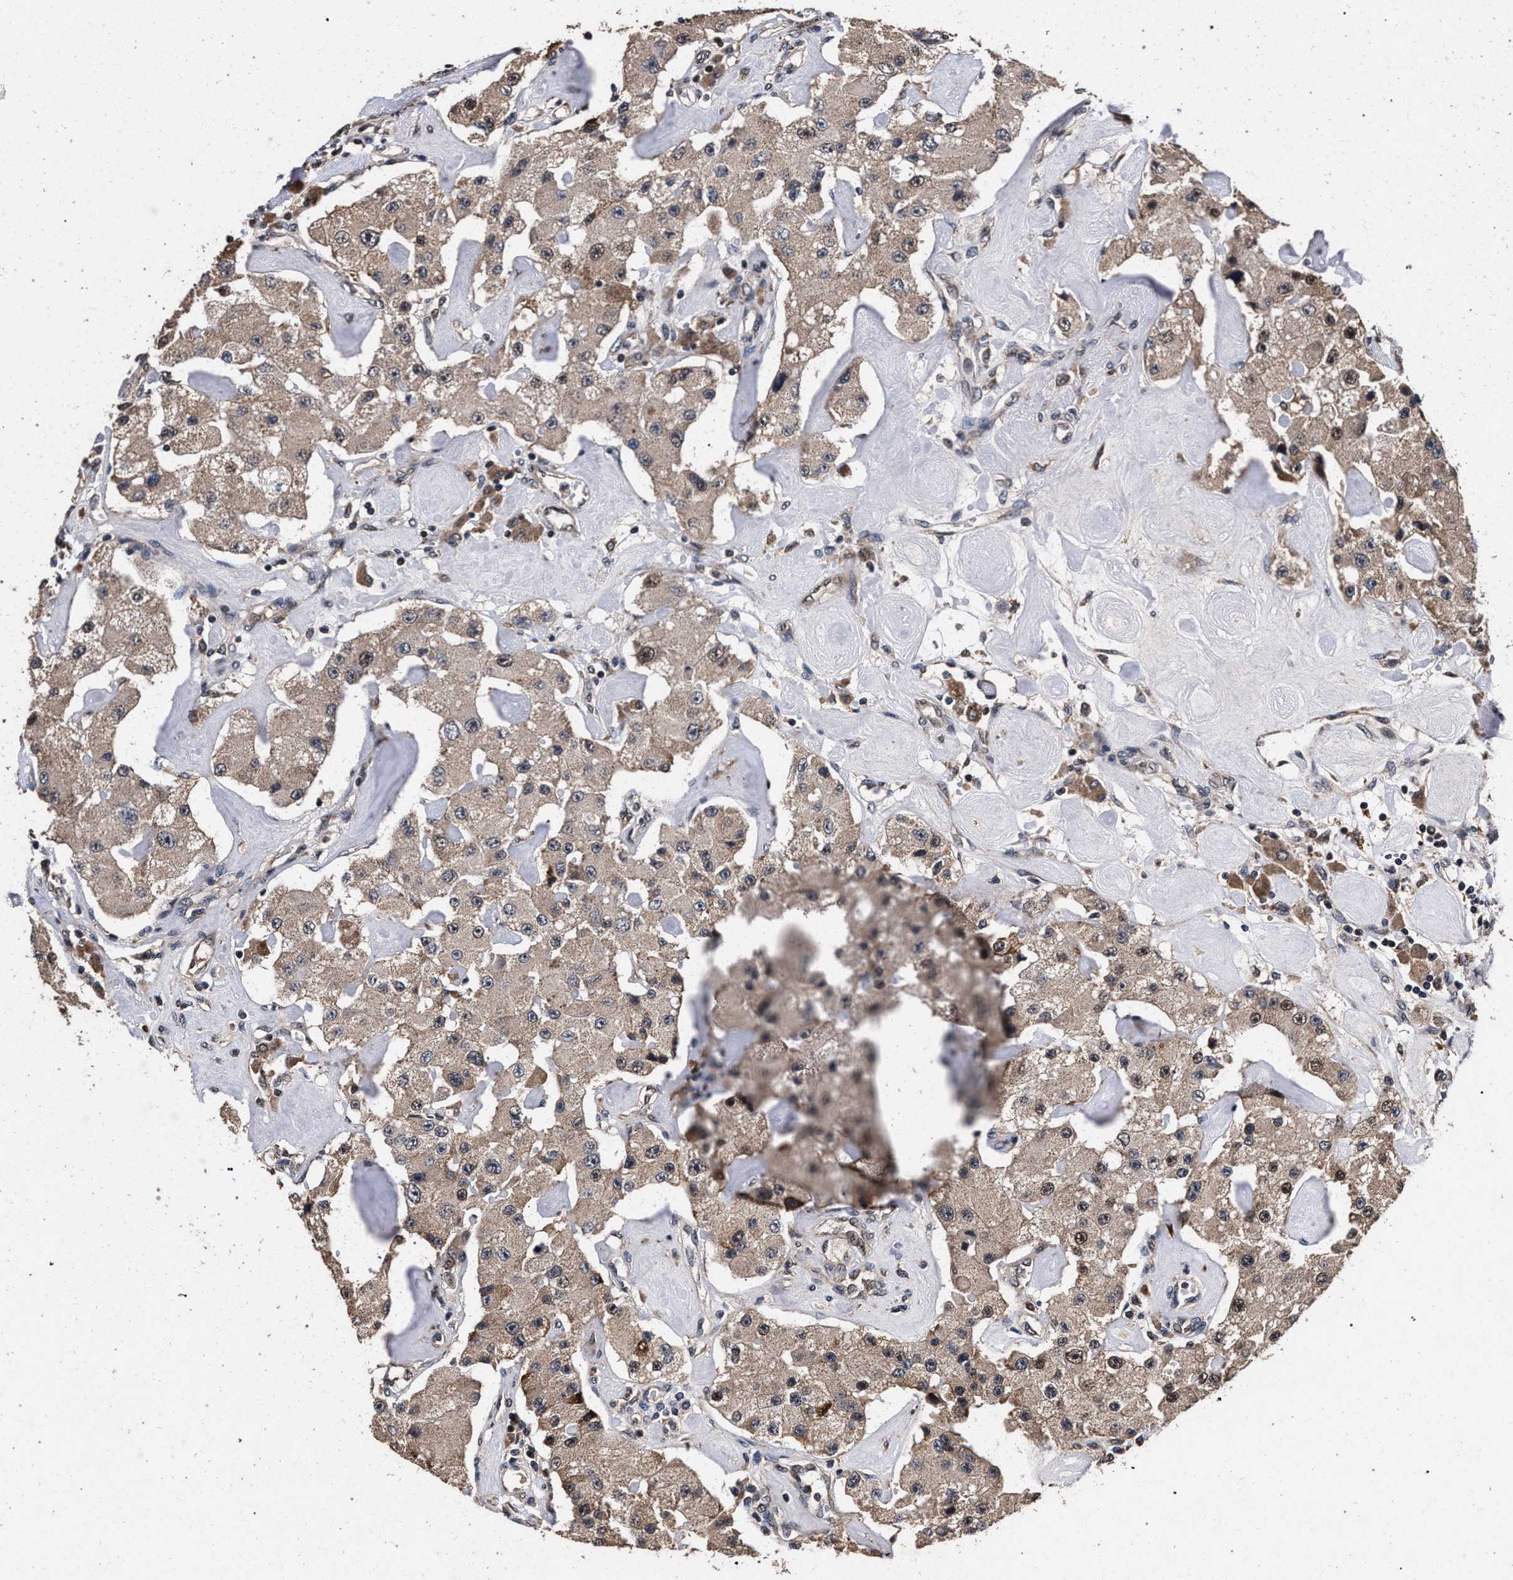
{"staining": {"intensity": "weak", "quantity": ">75%", "location": "cytoplasmic/membranous"}, "tissue": "carcinoid", "cell_type": "Tumor cells", "image_type": "cancer", "snomed": [{"axis": "morphology", "description": "Carcinoid, malignant, NOS"}, {"axis": "topography", "description": "Pancreas"}], "caption": "Immunohistochemistry (IHC) staining of carcinoid (malignant), which displays low levels of weak cytoplasmic/membranous positivity in about >75% of tumor cells indicating weak cytoplasmic/membranous protein staining. The staining was performed using DAB (3,3'-diaminobenzidine) (brown) for protein detection and nuclei were counterstained in hematoxylin (blue).", "gene": "ACOX1", "patient": {"sex": "male", "age": 41}}